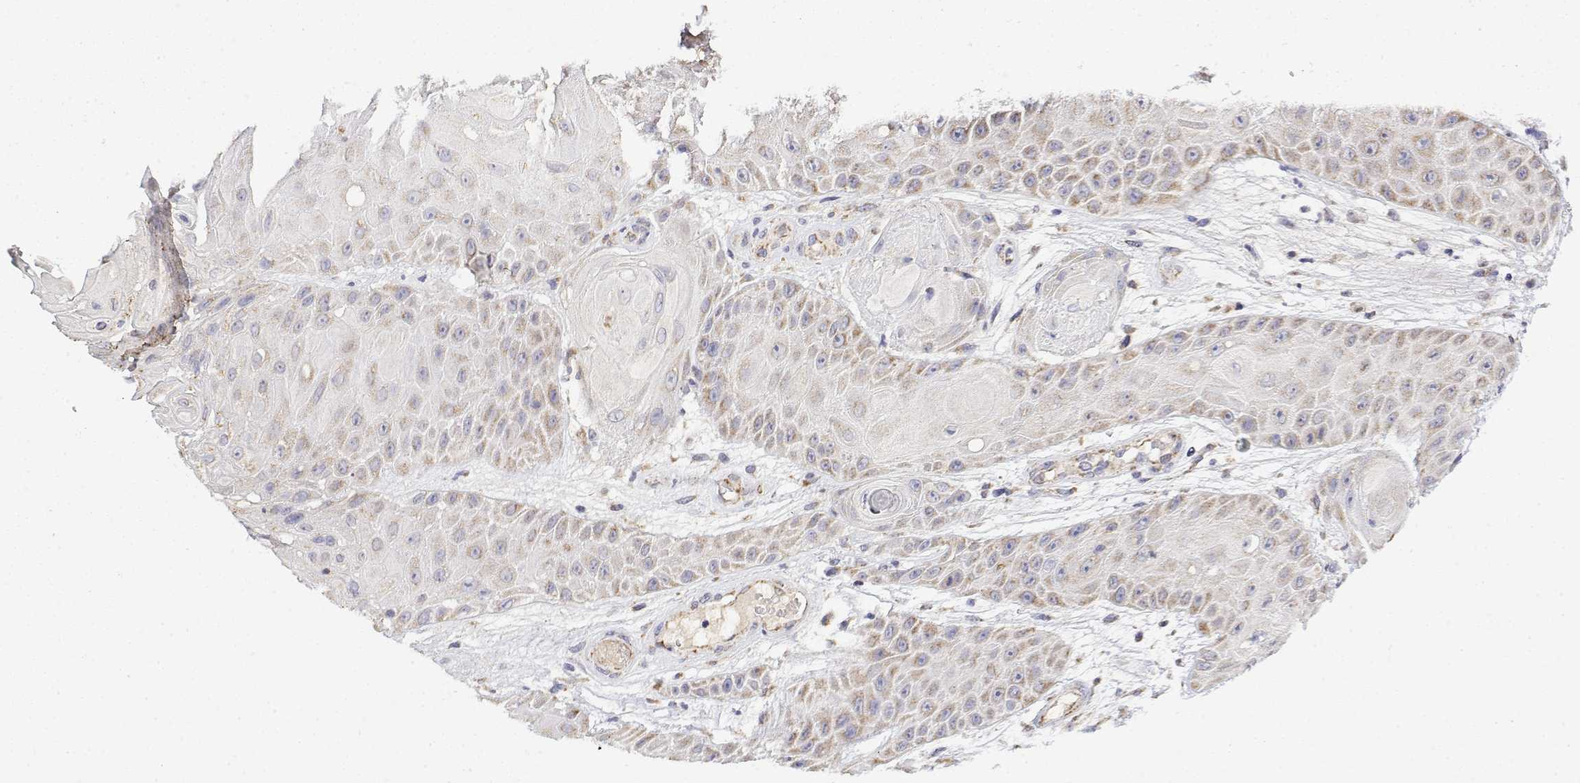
{"staining": {"intensity": "weak", "quantity": "25%-75%", "location": "cytoplasmic/membranous"}, "tissue": "skin cancer", "cell_type": "Tumor cells", "image_type": "cancer", "snomed": [{"axis": "morphology", "description": "Squamous cell carcinoma, NOS"}, {"axis": "topography", "description": "Skin"}], "caption": "About 25%-75% of tumor cells in squamous cell carcinoma (skin) demonstrate weak cytoplasmic/membranous protein expression as visualized by brown immunohistochemical staining.", "gene": "GADD45GIP1", "patient": {"sex": "male", "age": 62}}